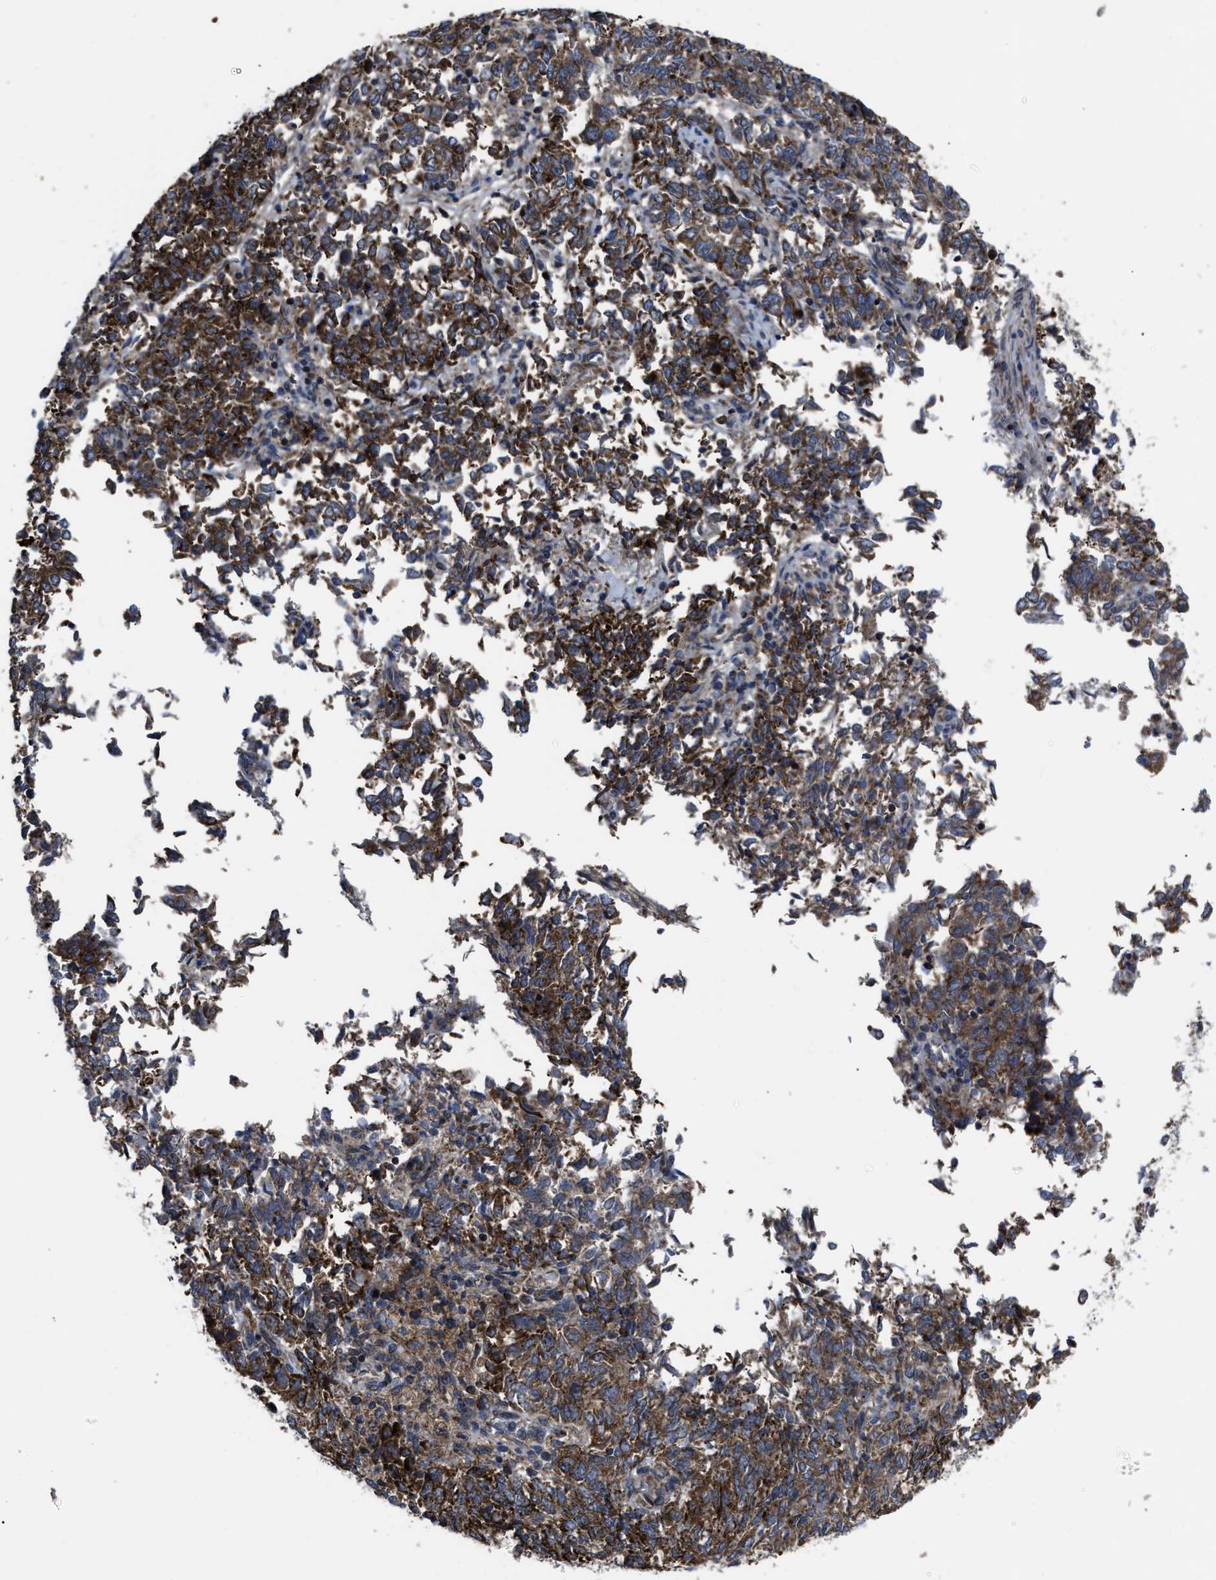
{"staining": {"intensity": "moderate", "quantity": ">75%", "location": "cytoplasmic/membranous"}, "tissue": "endometrial cancer", "cell_type": "Tumor cells", "image_type": "cancer", "snomed": [{"axis": "morphology", "description": "Adenocarcinoma, NOS"}, {"axis": "topography", "description": "Endometrium"}], "caption": "This is a micrograph of immunohistochemistry (IHC) staining of endometrial cancer (adenocarcinoma), which shows moderate expression in the cytoplasmic/membranous of tumor cells.", "gene": "PASK", "patient": {"sex": "female", "age": 80}}